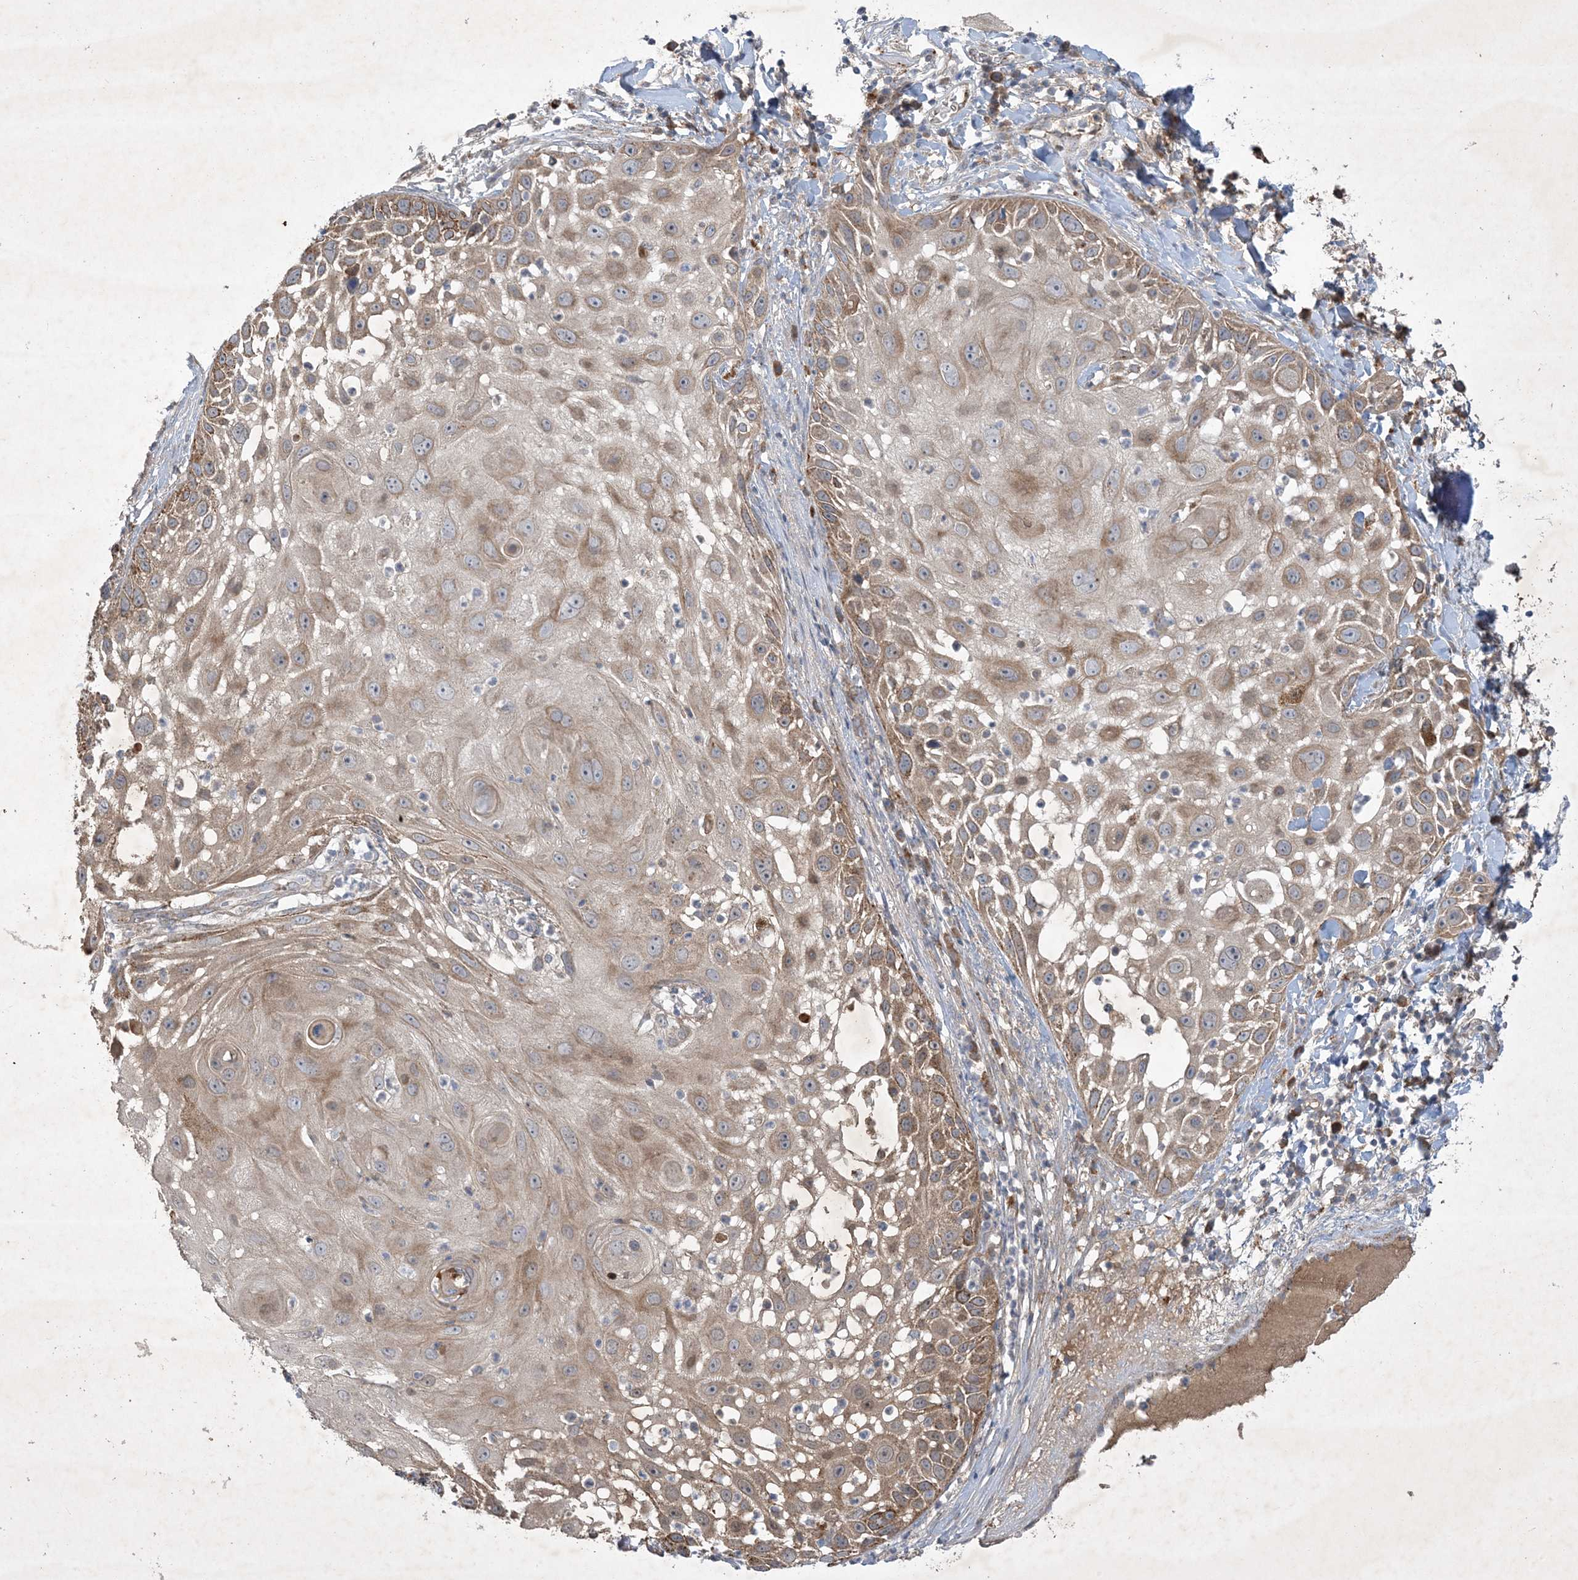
{"staining": {"intensity": "moderate", "quantity": ">75%", "location": "cytoplasmic/membranous"}, "tissue": "skin cancer", "cell_type": "Tumor cells", "image_type": "cancer", "snomed": [{"axis": "morphology", "description": "Squamous cell carcinoma, NOS"}, {"axis": "topography", "description": "Skin"}], "caption": "Tumor cells demonstrate medium levels of moderate cytoplasmic/membranous expression in about >75% of cells in human skin cancer.", "gene": "MRPS18A", "patient": {"sex": "female", "age": 44}}